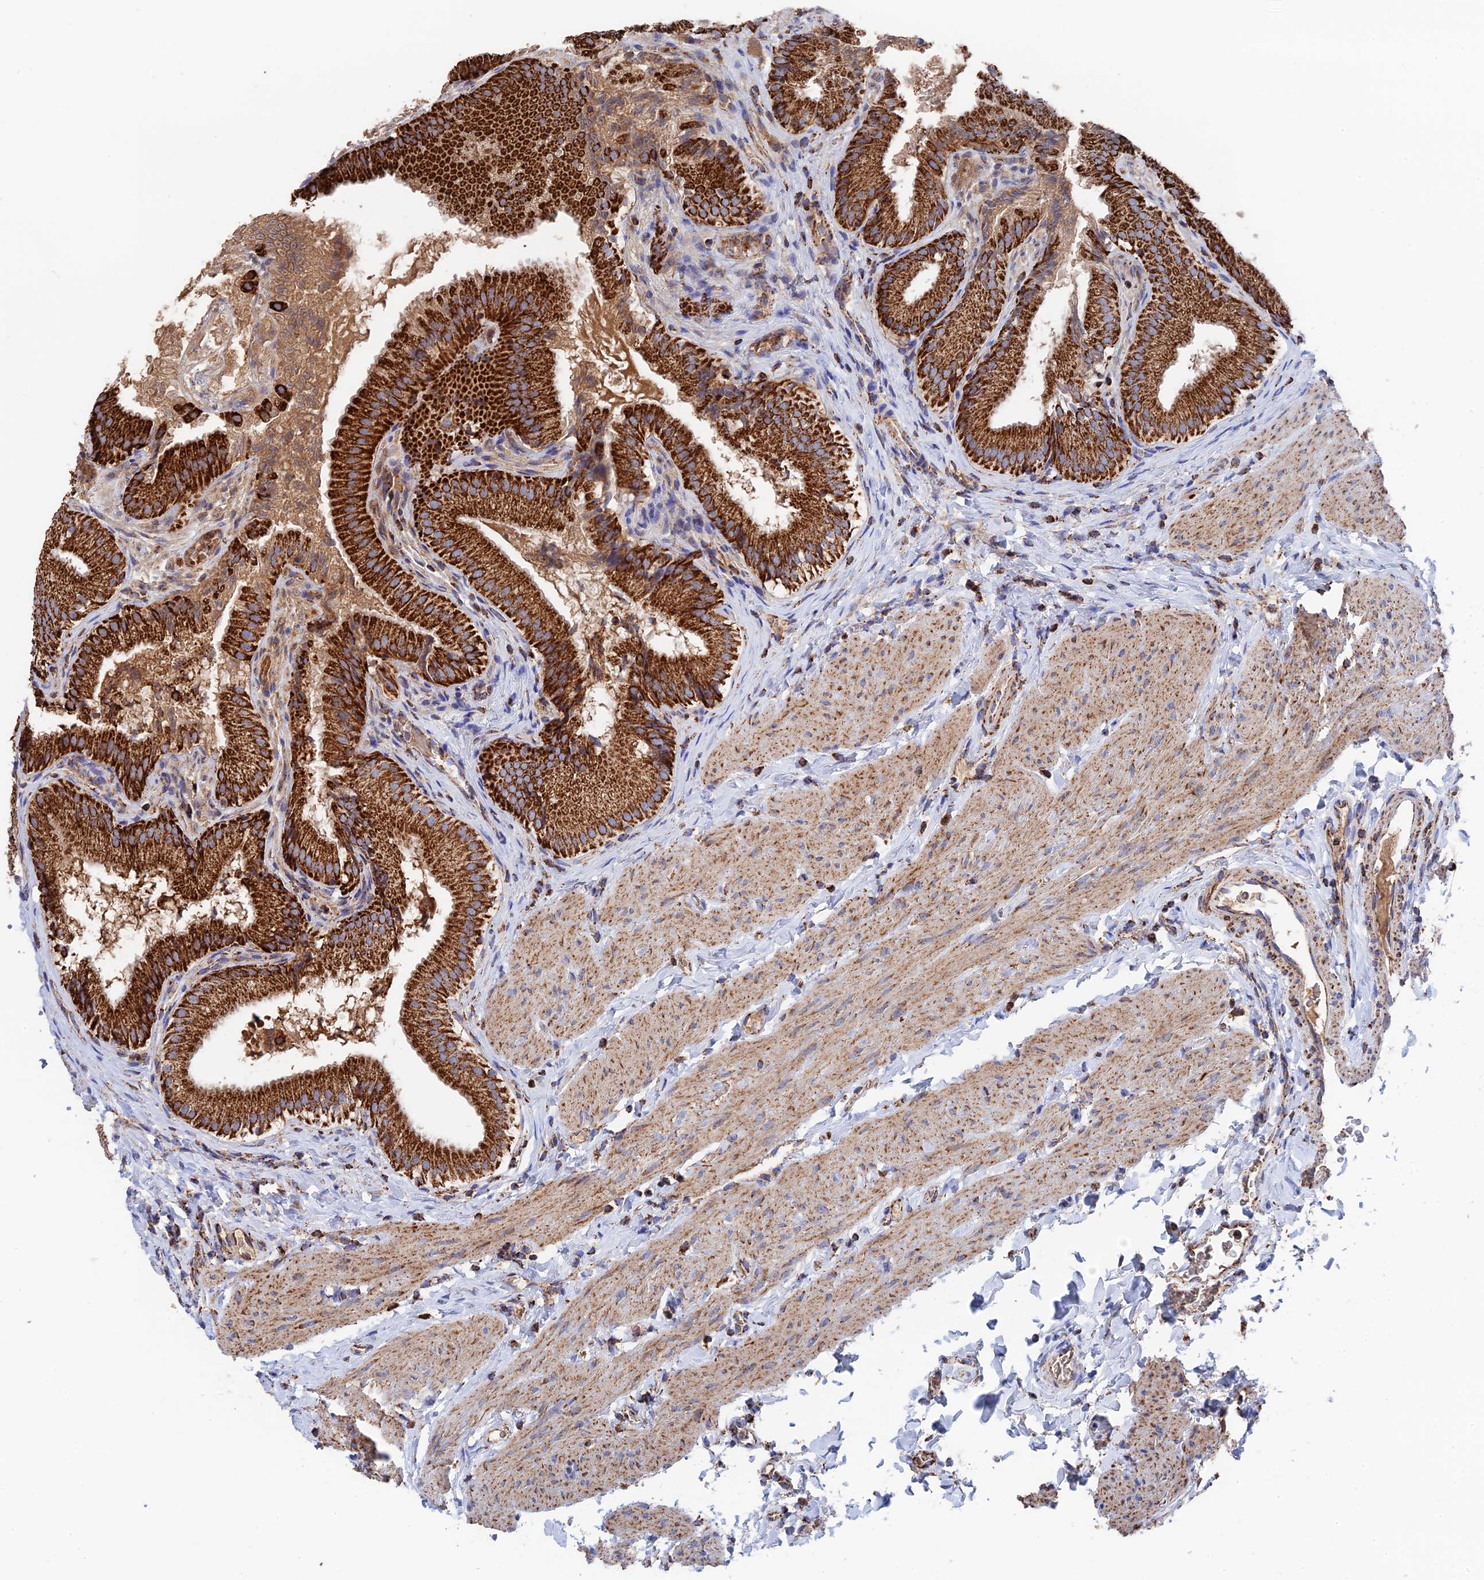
{"staining": {"intensity": "strong", "quantity": ">75%", "location": "cytoplasmic/membranous"}, "tissue": "gallbladder", "cell_type": "Glandular cells", "image_type": "normal", "snomed": [{"axis": "morphology", "description": "Normal tissue, NOS"}, {"axis": "topography", "description": "Gallbladder"}], "caption": "About >75% of glandular cells in benign gallbladder show strong cytoplasmic/membranous protein expression as visualized by brown immunohistochemical staining.", "gene": "HAUS8", "patient": {"sex": "female", "age": 30}}